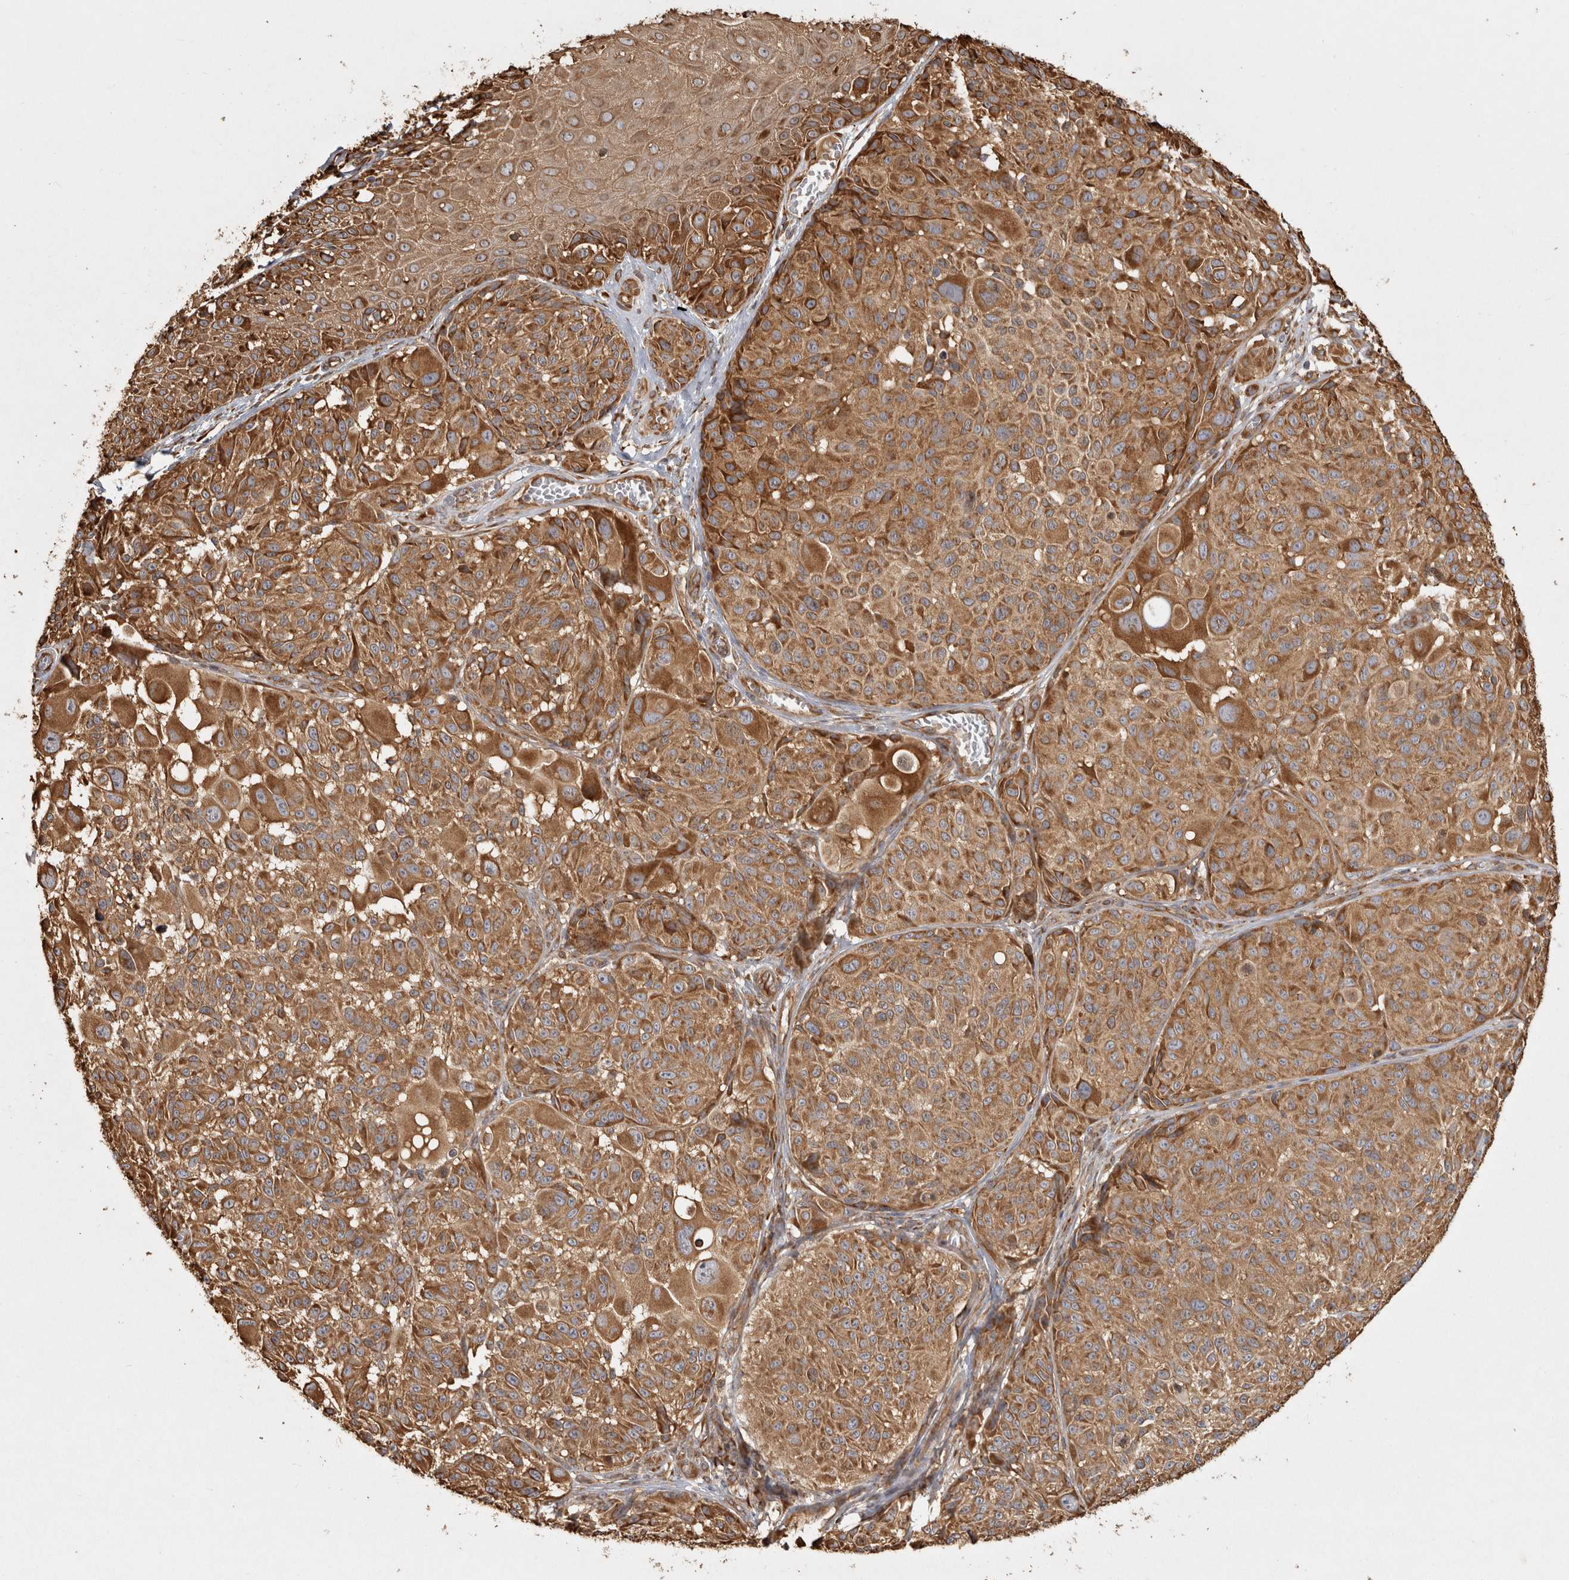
{"staining": {"intensity": "strong", "quantity": ">75%", "location": "cytoplasmic/membranous"}, "tissue": "melanoma", "cell_type": "Tumor cells", "image_type": "cancer", "snomed": [{"axis": "morphology", "description": "Malignant melanoma, NOS"}, {"axis": "topography", "description": "Skin"}], "caption": "This micrograph reveals immunohistochemistry (IHC) staining of human malignant melanoma, with high strong cytoplasmic/membranous positivity in approximately >75% of tumor cells.", "gene": "CAMSAP2", "patient": {"sex": "male", "age": 83}}